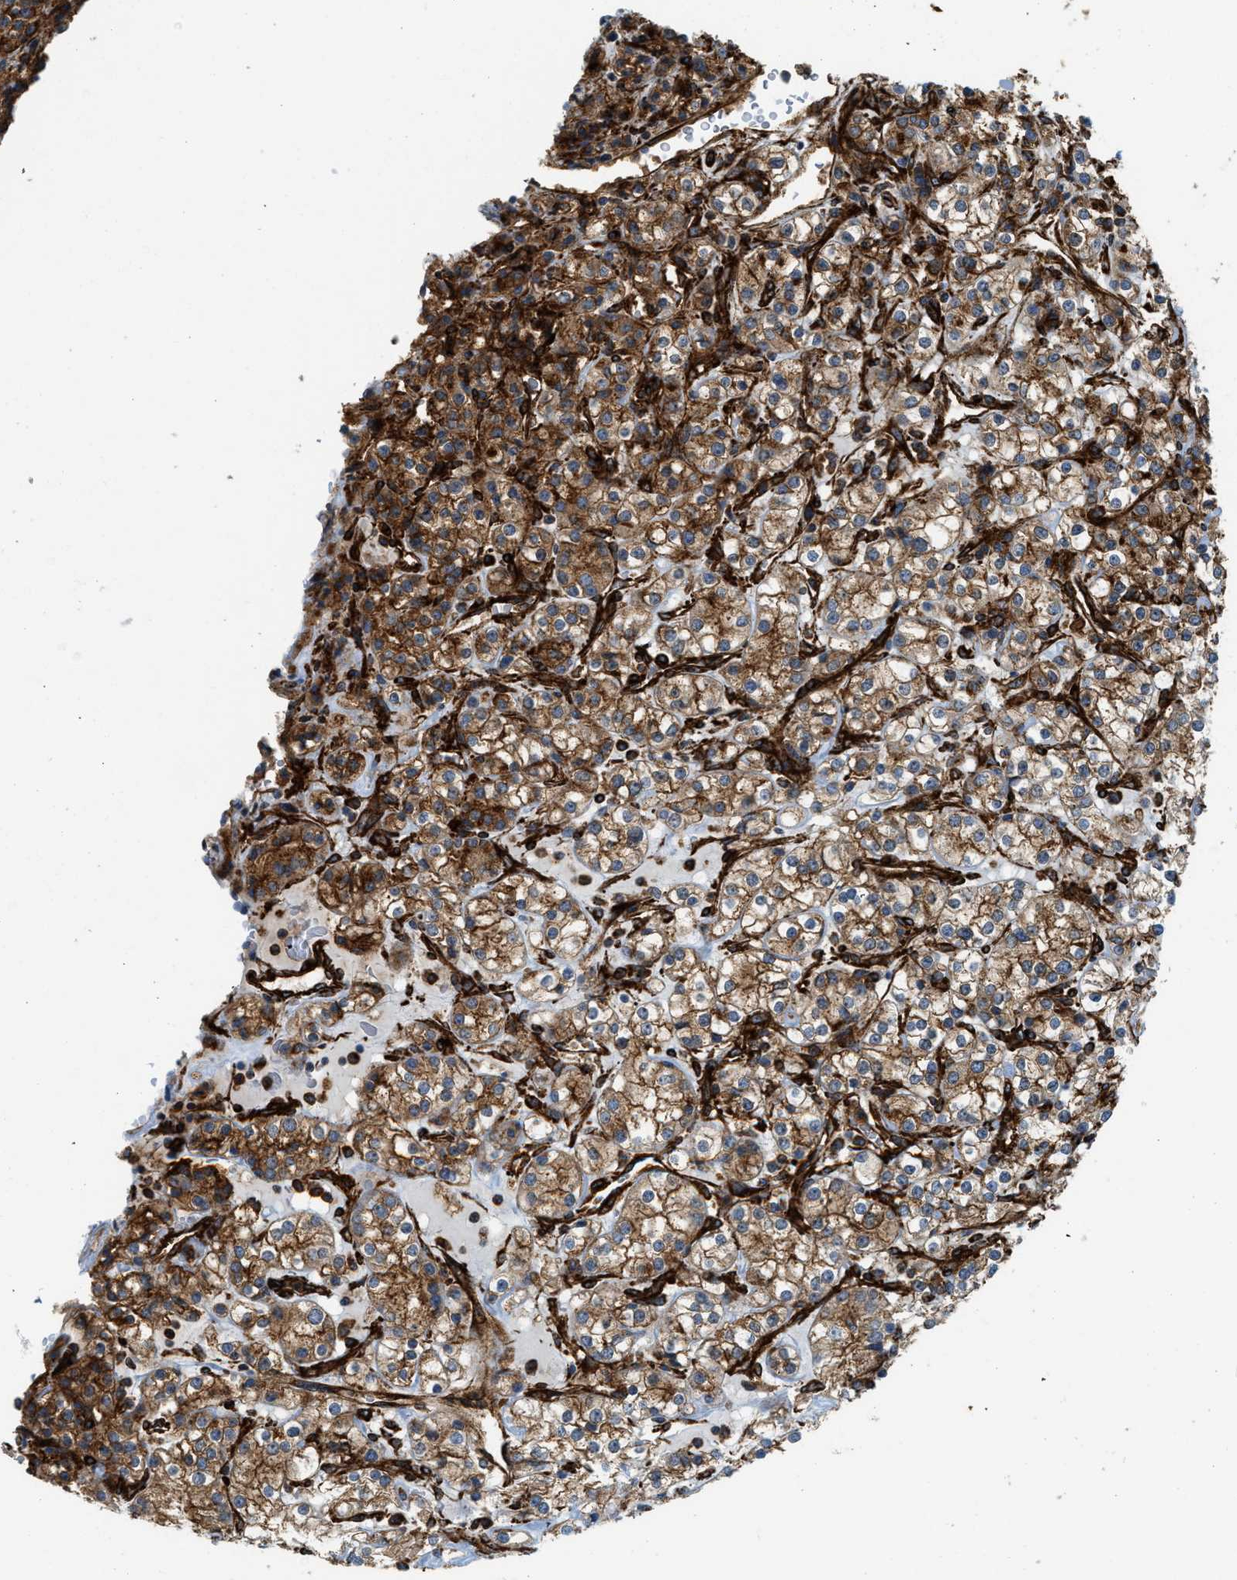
{"staining": {"intensity": "moderate", "quantity": ">75%", "location": "cytoplasmic/membranous"}, "tissue": "renal cancer", "cell_type": "Tumor cells", "image_type": "cancer", "snomed": [{"axis": "morphology", "description": "Adenocarcinoma, NOS"}, {"axis": "topography", "description": "Kidney"}], "caption": "Immunohistochemistry (DAB (3,3'-diaminobenzidine)) staining of renal adenocarcinoma demonstrates moderate cytoplasmic/membranous protein expression in approximately >75% of tumor cells.", "gene": "HIP1", "patient": {"sex": "male", "age": 77}}